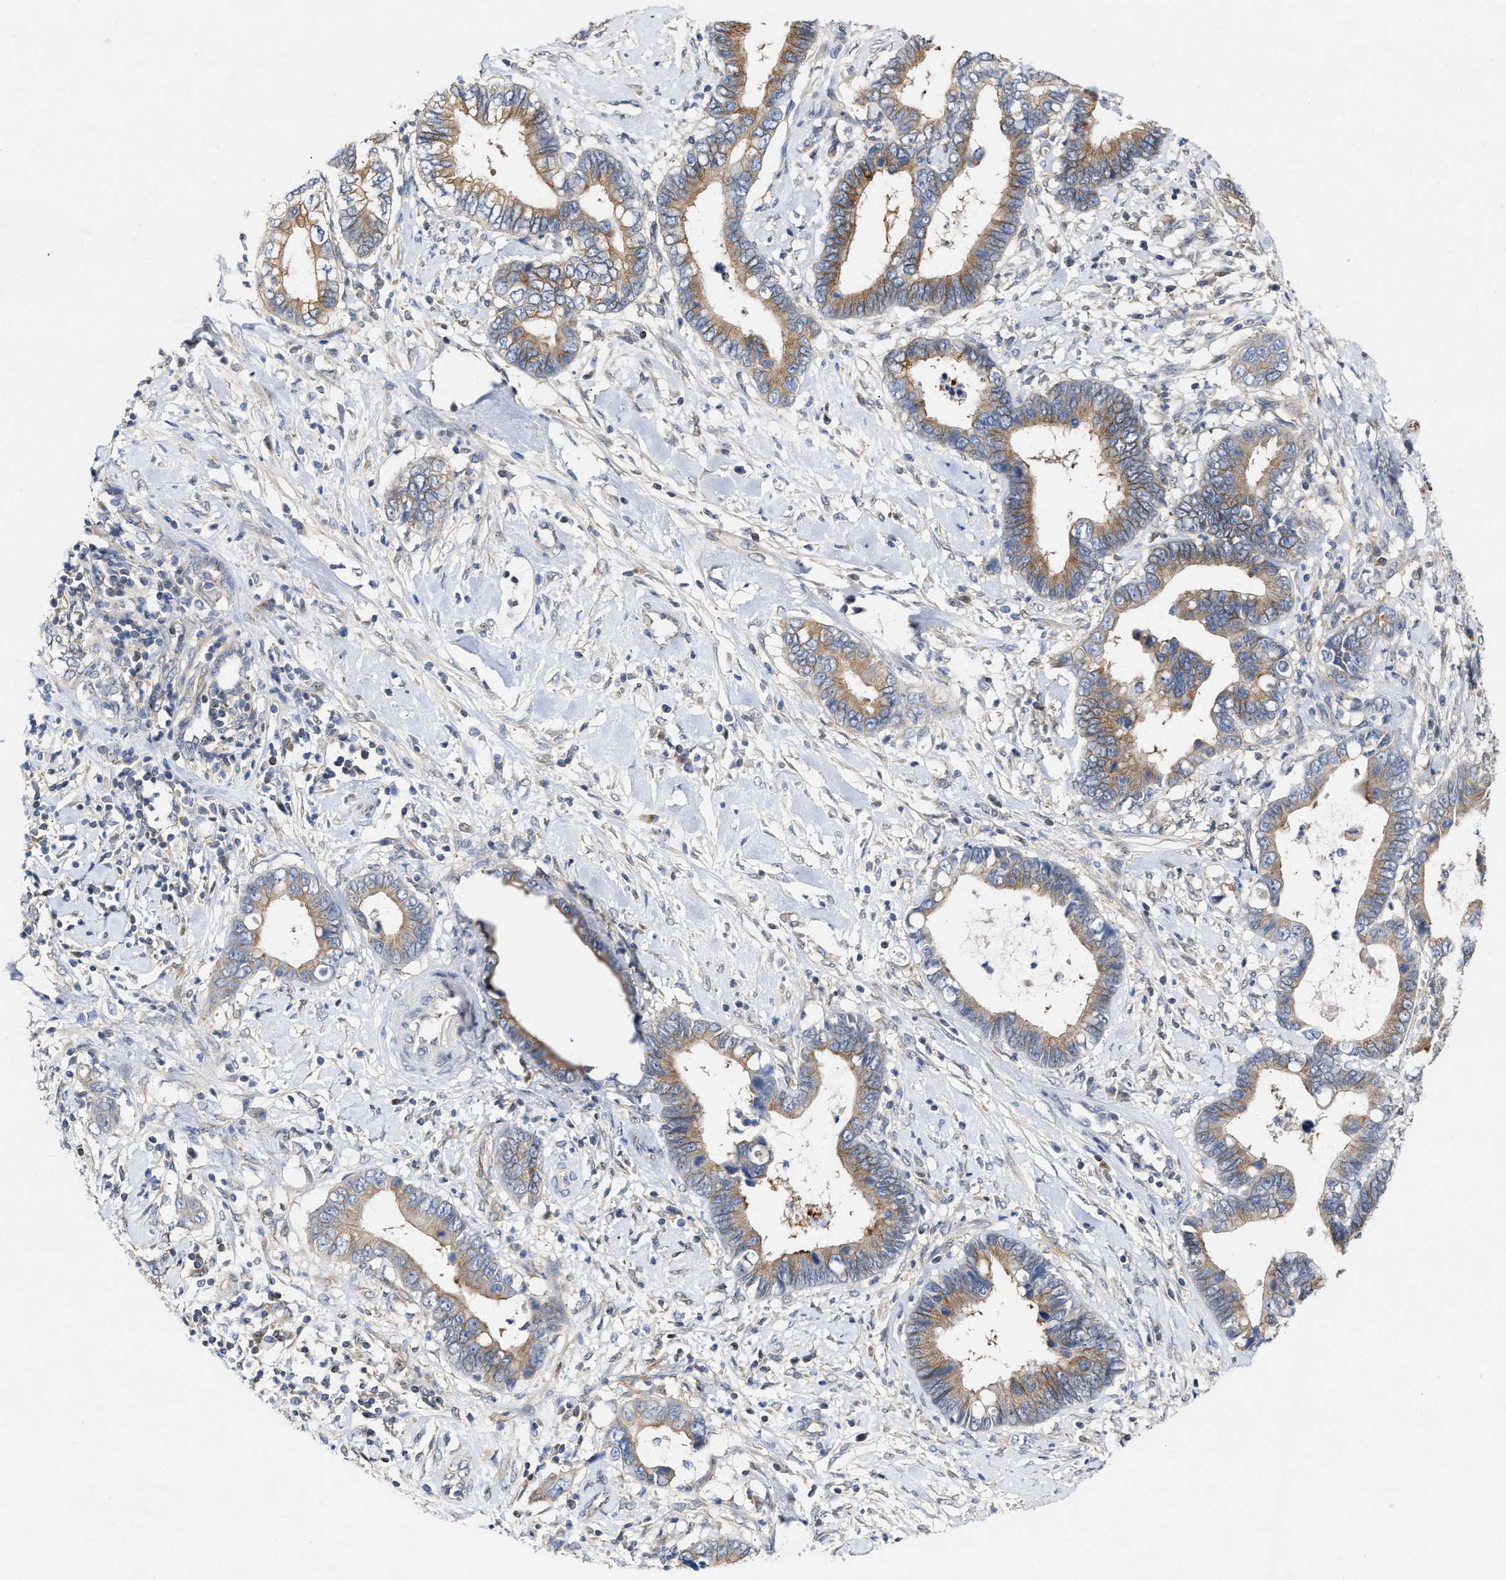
{"staining": {"intensity": "moderate", "quantity": ">75%", "location": "cytoplasmic/membranous"}, "tissue": "cervical cancer", "cell_type": "Tumor cells", "image_type": "cancer", "snomed": [{"axis": "morphology", "description": "Adenocarcinoma, NOS"}, {"axis": "topography", "description": "Cervix"}], "caption": "IHC micrograph of adenocarcinoma (cervical) stained for a protein (brown), which shows medium levels of moderate cytoplasmic/membranous positivity in approximately >75% of tumor cells.", "gene": "BBLN", "patient": {"sex": "female", "age": 44}}